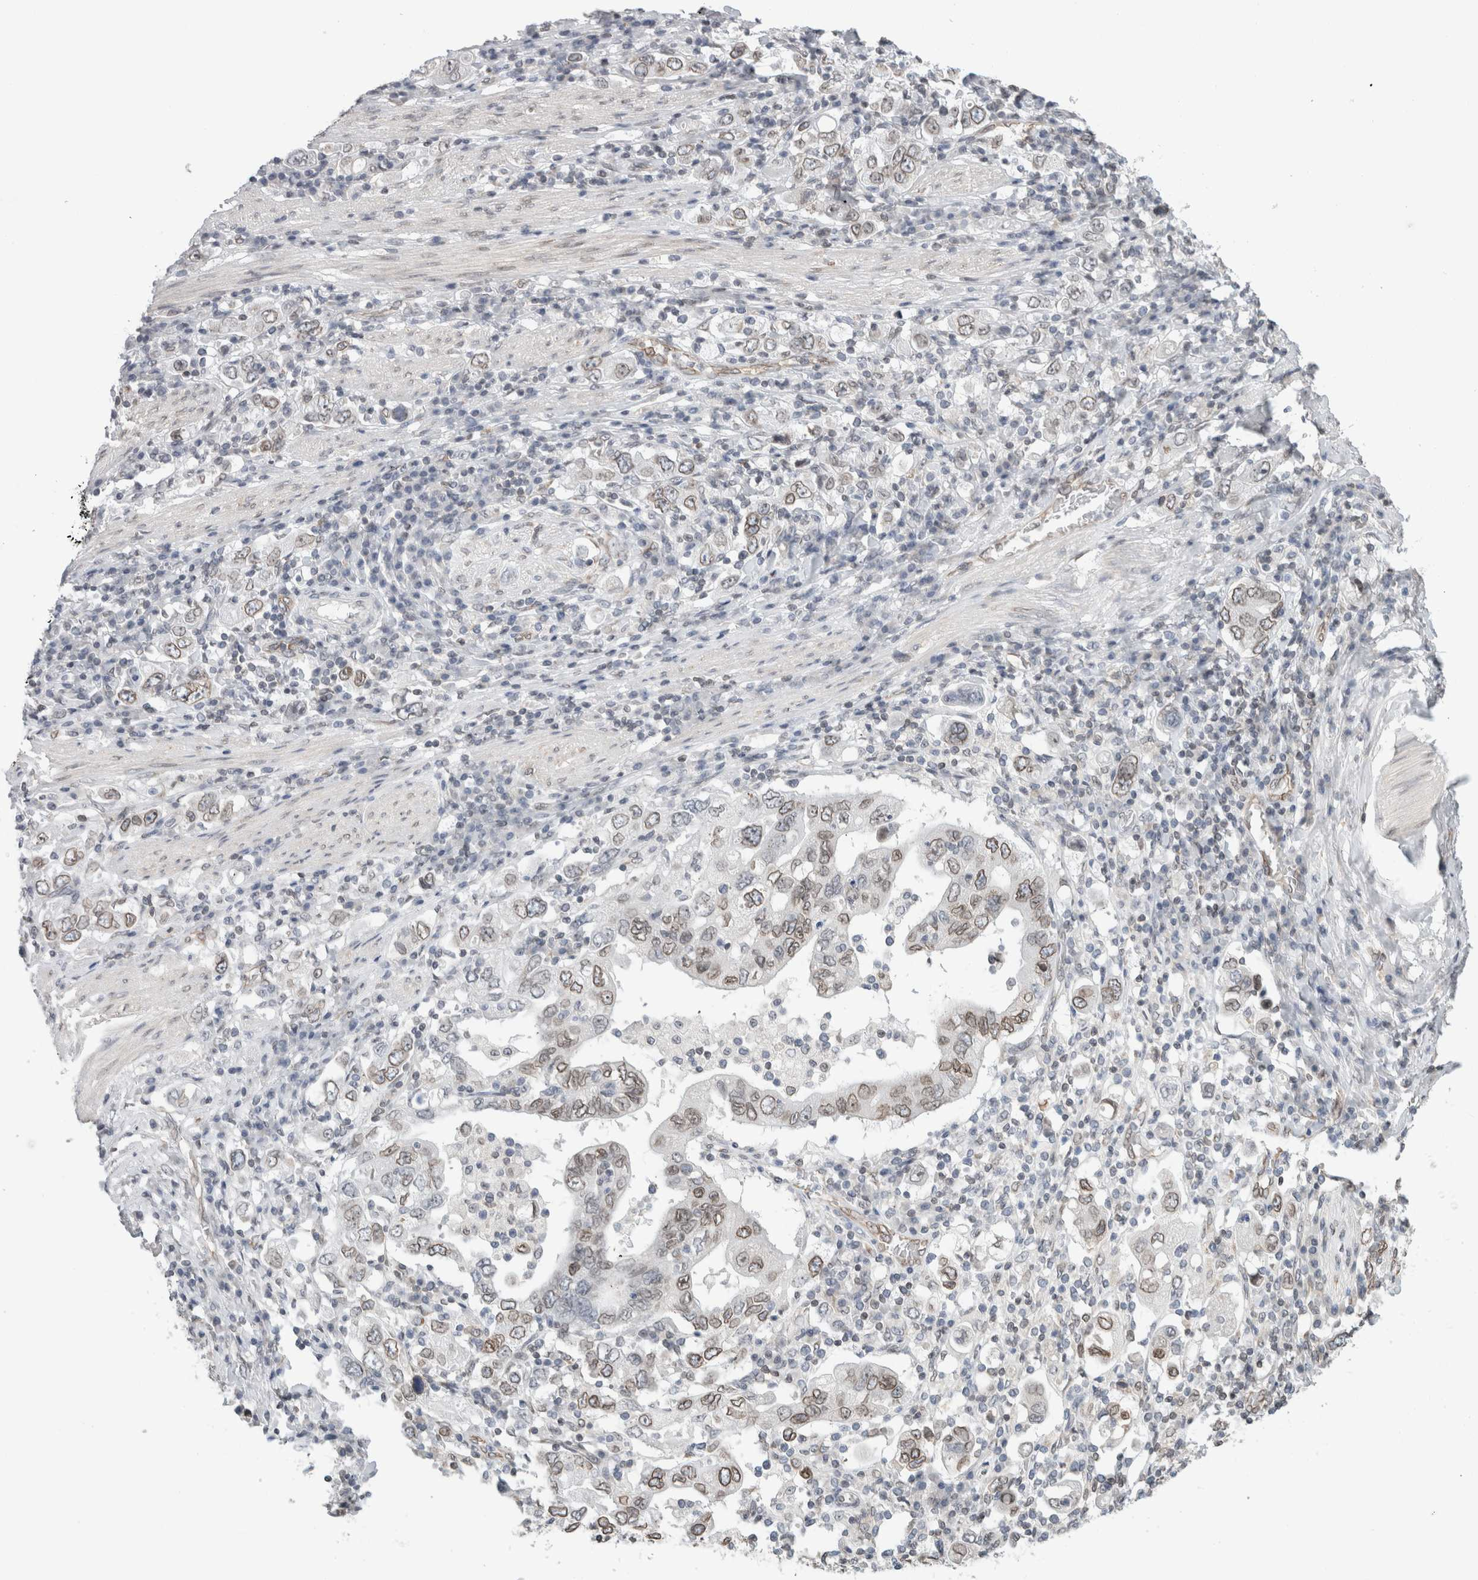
{"staining": {"intensity": "moderate", "quantity": ">75%", "location": "cytoplasmic/membranous,nuclear"}, "tissue": "stomach cancer", "cell_type": "Tumor cells", "image_type": "cancer", "snomed": [{"axis": "morphology", "description": "Adenocarcinoma, NOS"}, {"axis": "topography", "description": "Stomach, upper"}], "caption": "Immunohistochemistry (IHC) of human stomach adenocarcinoma exhibits medium levels of moderate cytoplasmic/membranous and nuclear staining in approximately >75% of tumor cells.", "gene": "RBMX2", "patient": {"sex": "male", "age": 62}}